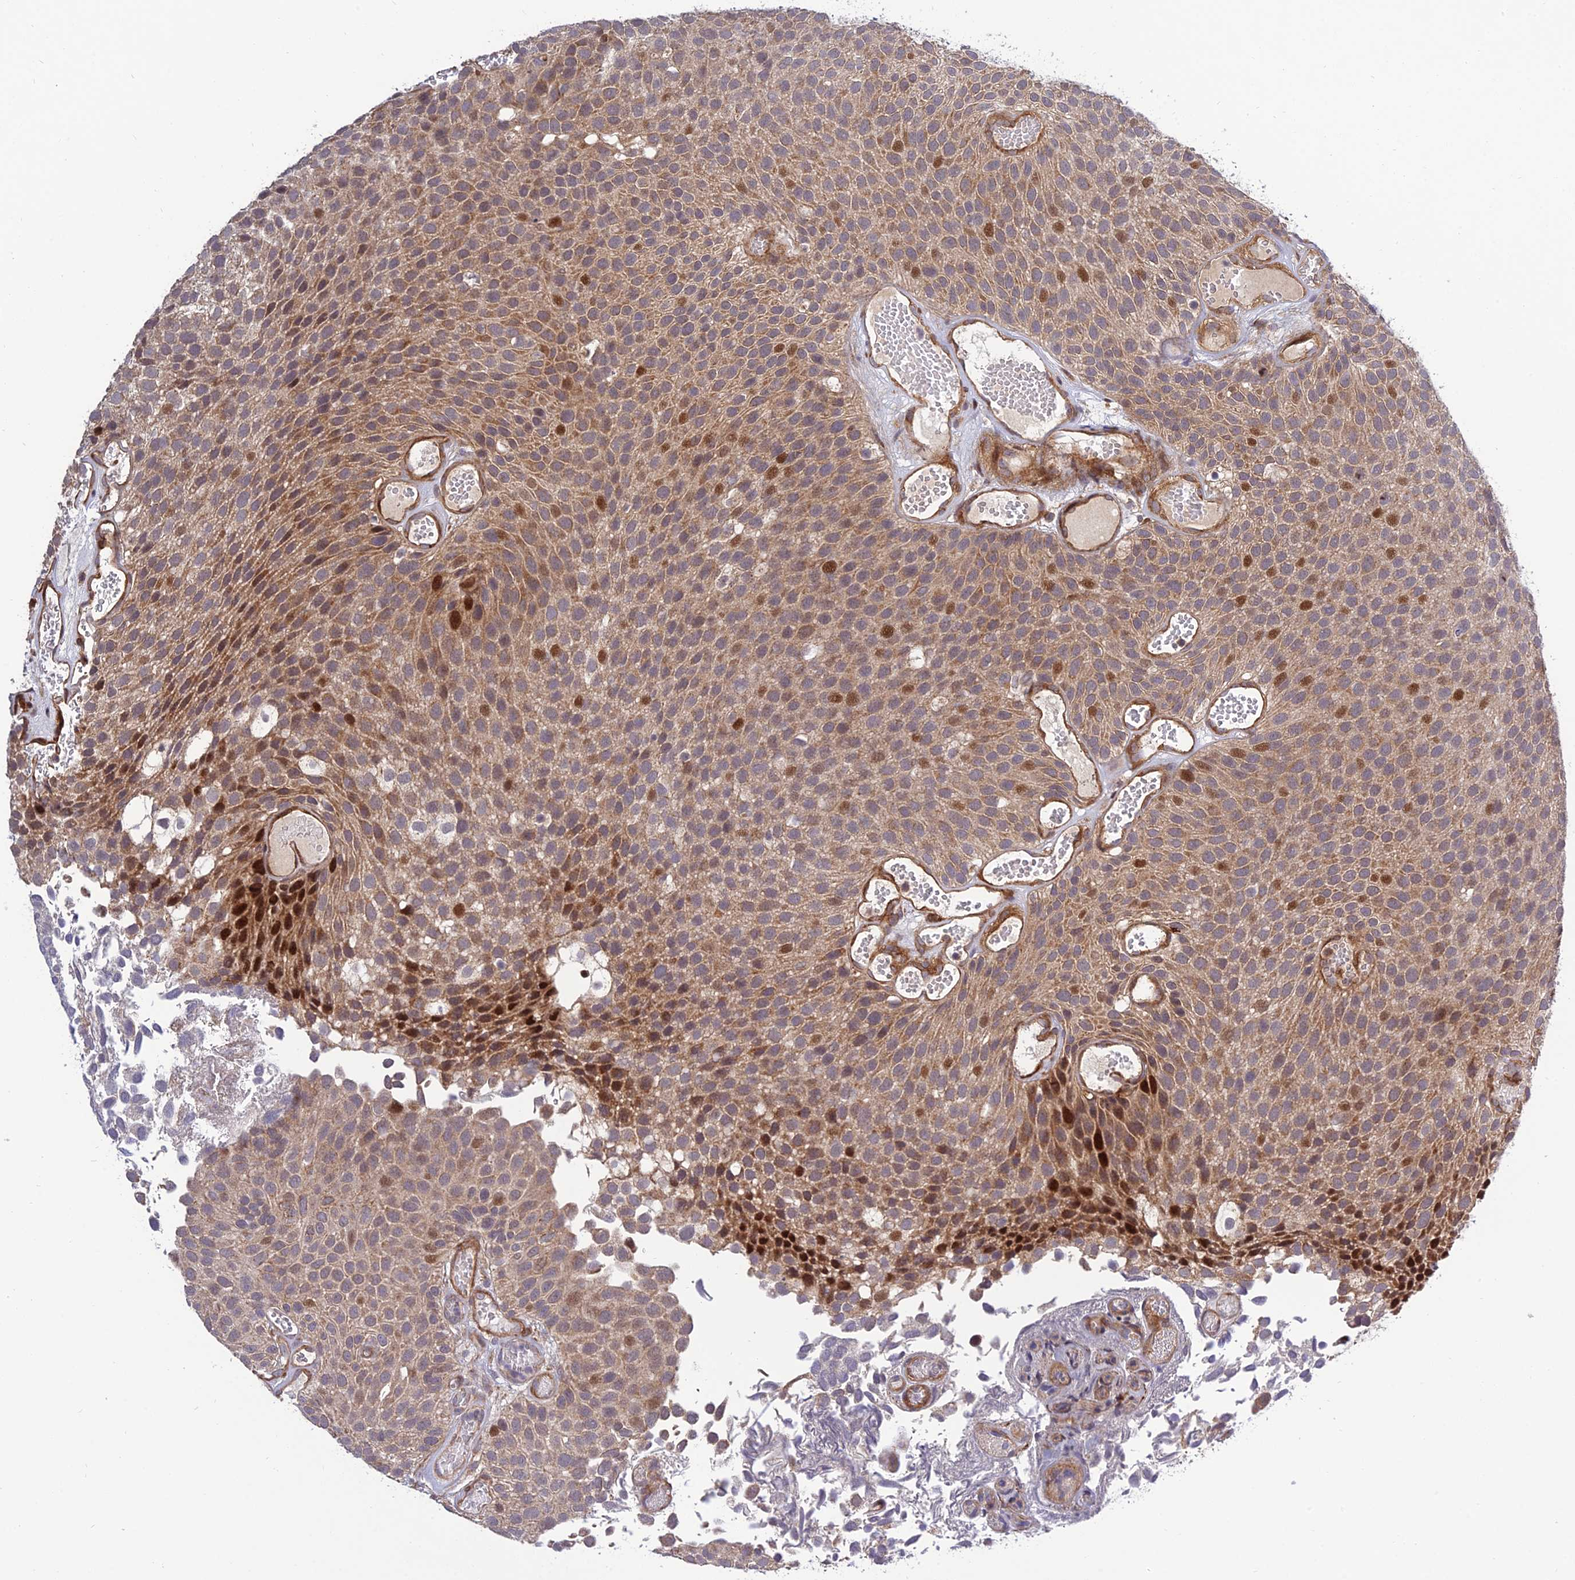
{"staining": {"intensity": "moderate", "quantity": ">75%", "location": "cytoplasmic/membranous,nuclear"}, "tissue": "urothelial cancer", "cell_type": "Tumor cells", "image_type": "cancer", "snomed": [{"axis": "morphology", "description": "Urothelial carcinoma, Low grade"}, {"axis": "topography", "description": "Urinary bladder"}], "caption": "A brown stain shows moderate cytoplasmic/membranous and nuclear expression of a protein in human low-grade urothelial carcinoma tumor cells.", "gene": "PLEKHG2", "patient": {"sex": "male", "age": 89}}